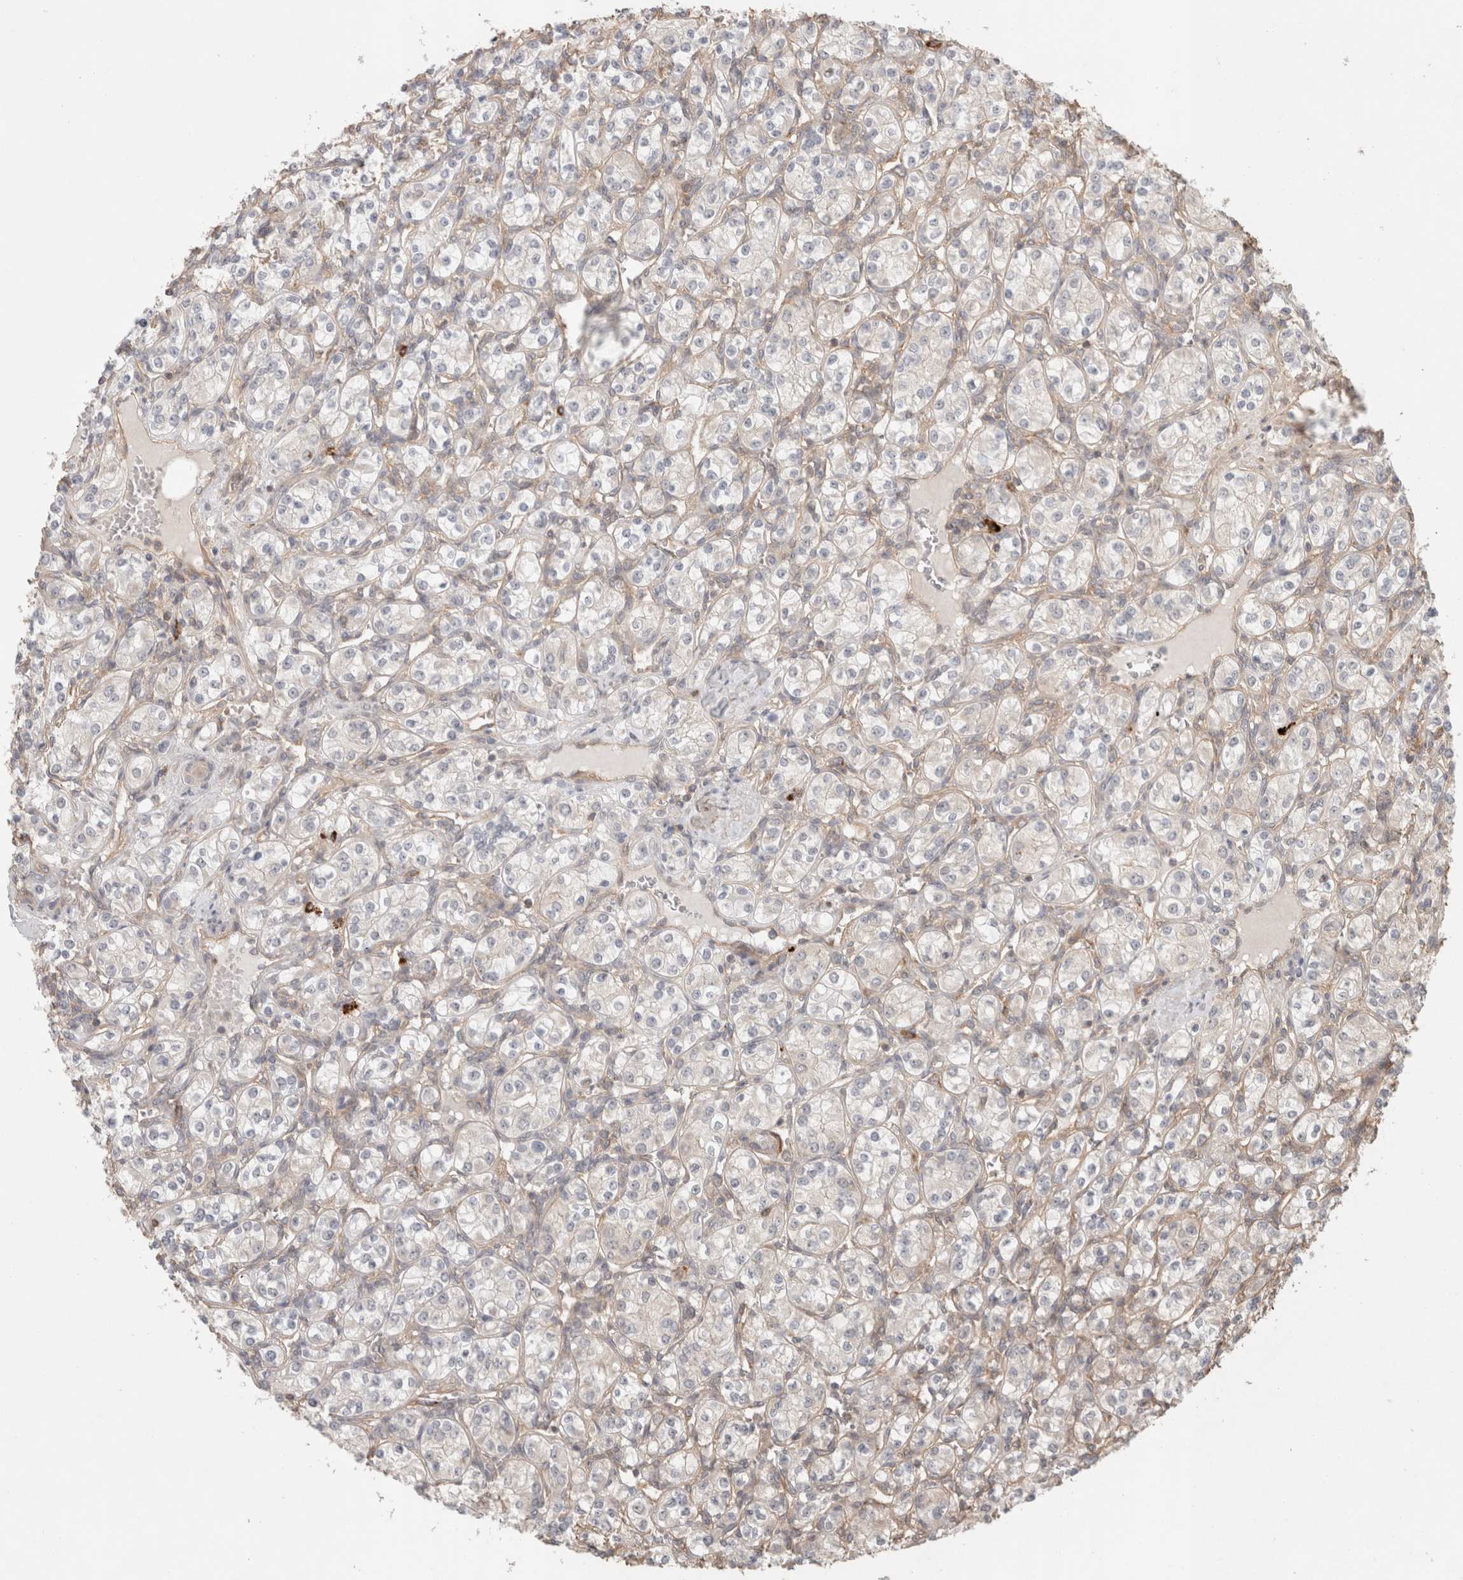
{"staining": {"intensity": "negative", "quantity": "none", "location": "none"}, "tissue": "renal cancer", "cell_type": "Tumor cells", "image_type": "cancer", "snomed": [{"axis": "morphology", "description": "Adenocarcinoma, NOS"}, {"axis": "topography", "description": "Kidney"}], "caption": "Tumor cells show no significant positivity in renal cancer (adenocarcinoma).", "gene": "HSPG2", "patient": {"sex": "male", "age": 77}}